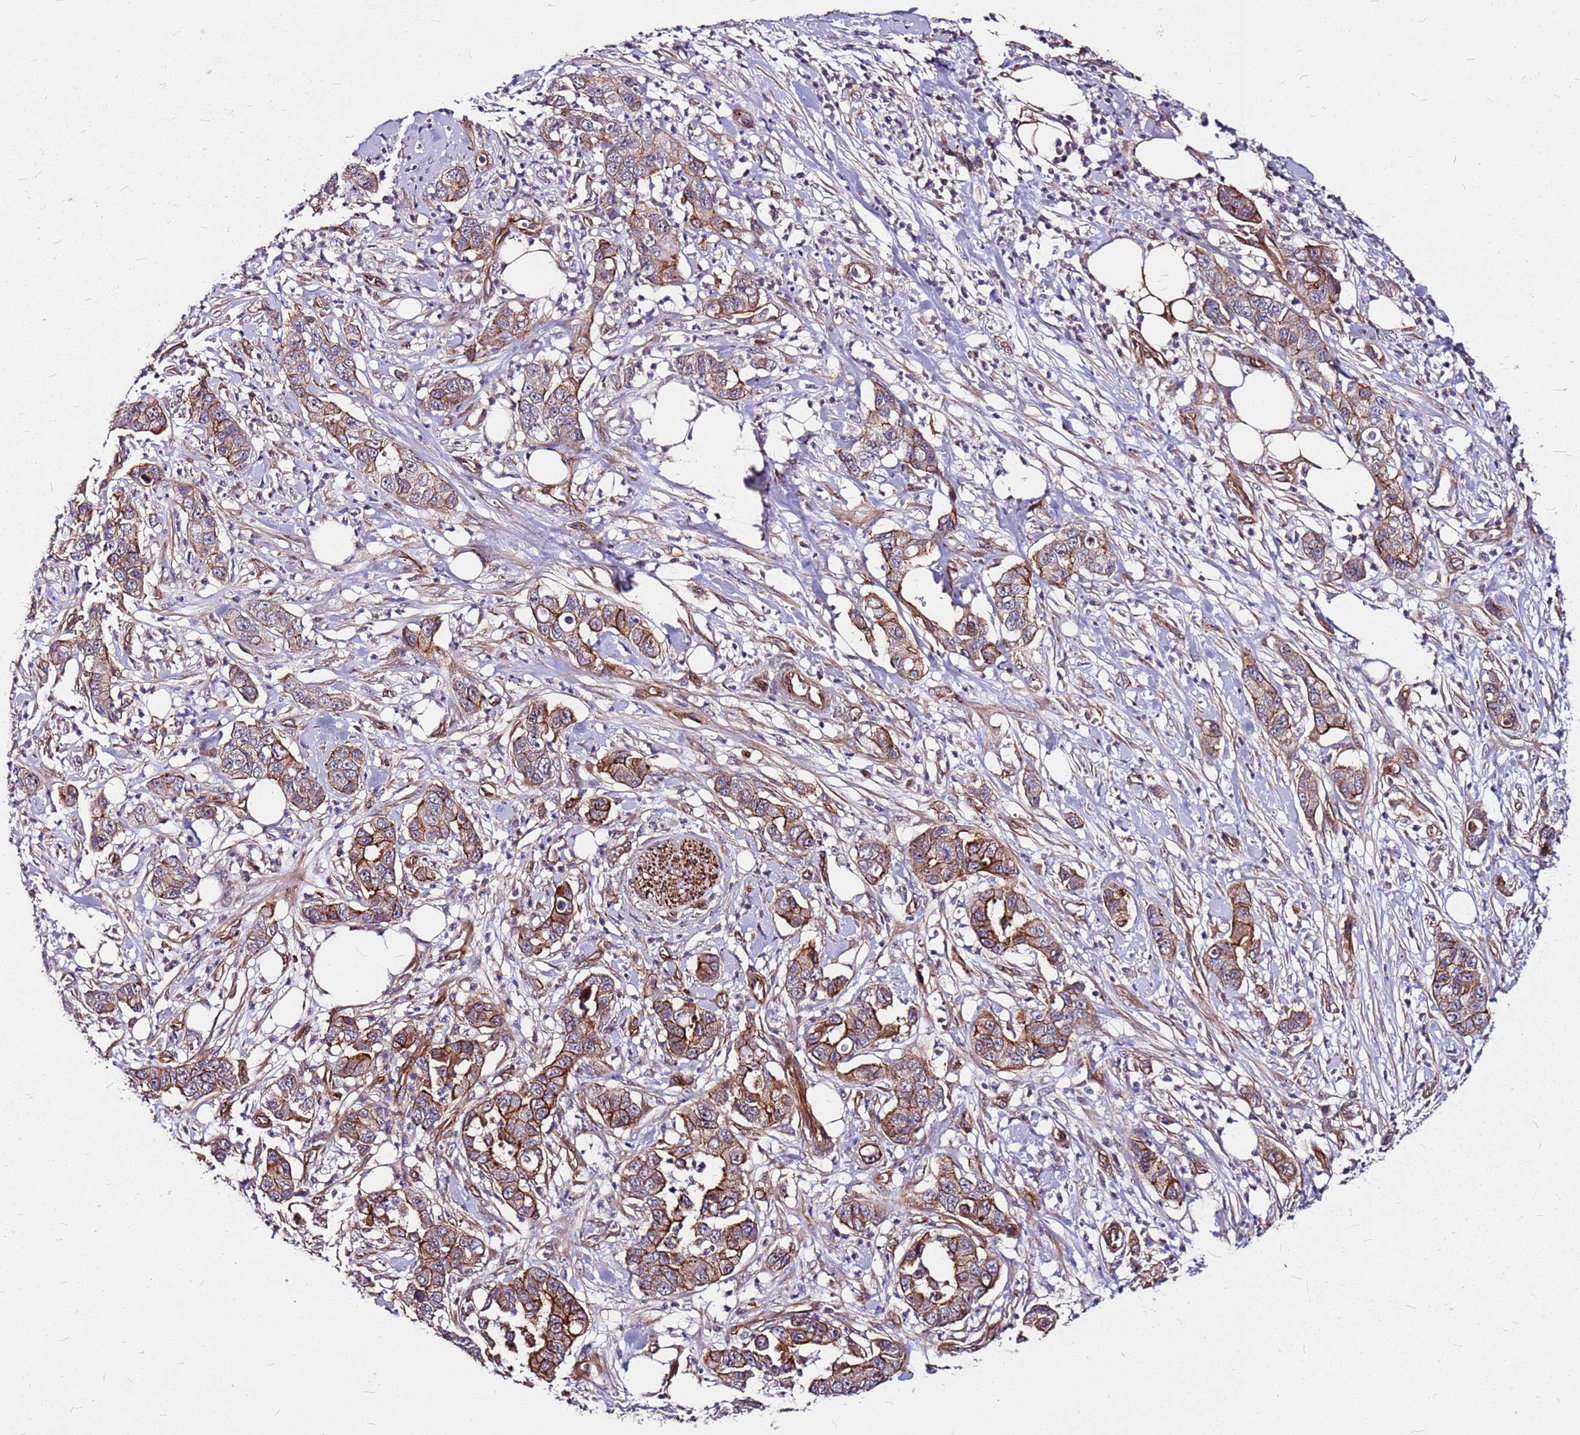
{"staining": {"intensity": "strong", "quantity": ">75%", "location": "cytoplasmic/membranous"}, "tissue": "pancreatic cancer", "cell_type": "Tumor cells", "image_type": "cancer", "snomed": [{"axis": "morphology", "description": "Adenocarcinoma, NOS"}, {"axis": "topography", "description": "Pancreas"}], "caption": "Protein analysis of pancreatic adenocarcinoma tissue reveals strong cytoplasmic/membranous staining in about >75% of tumor cells. (brown staining indicates protein expression, while blue staining denotes nuclei).", "gene": "TOPAZ1", "patient": {"sex": "male", "age": 73}}